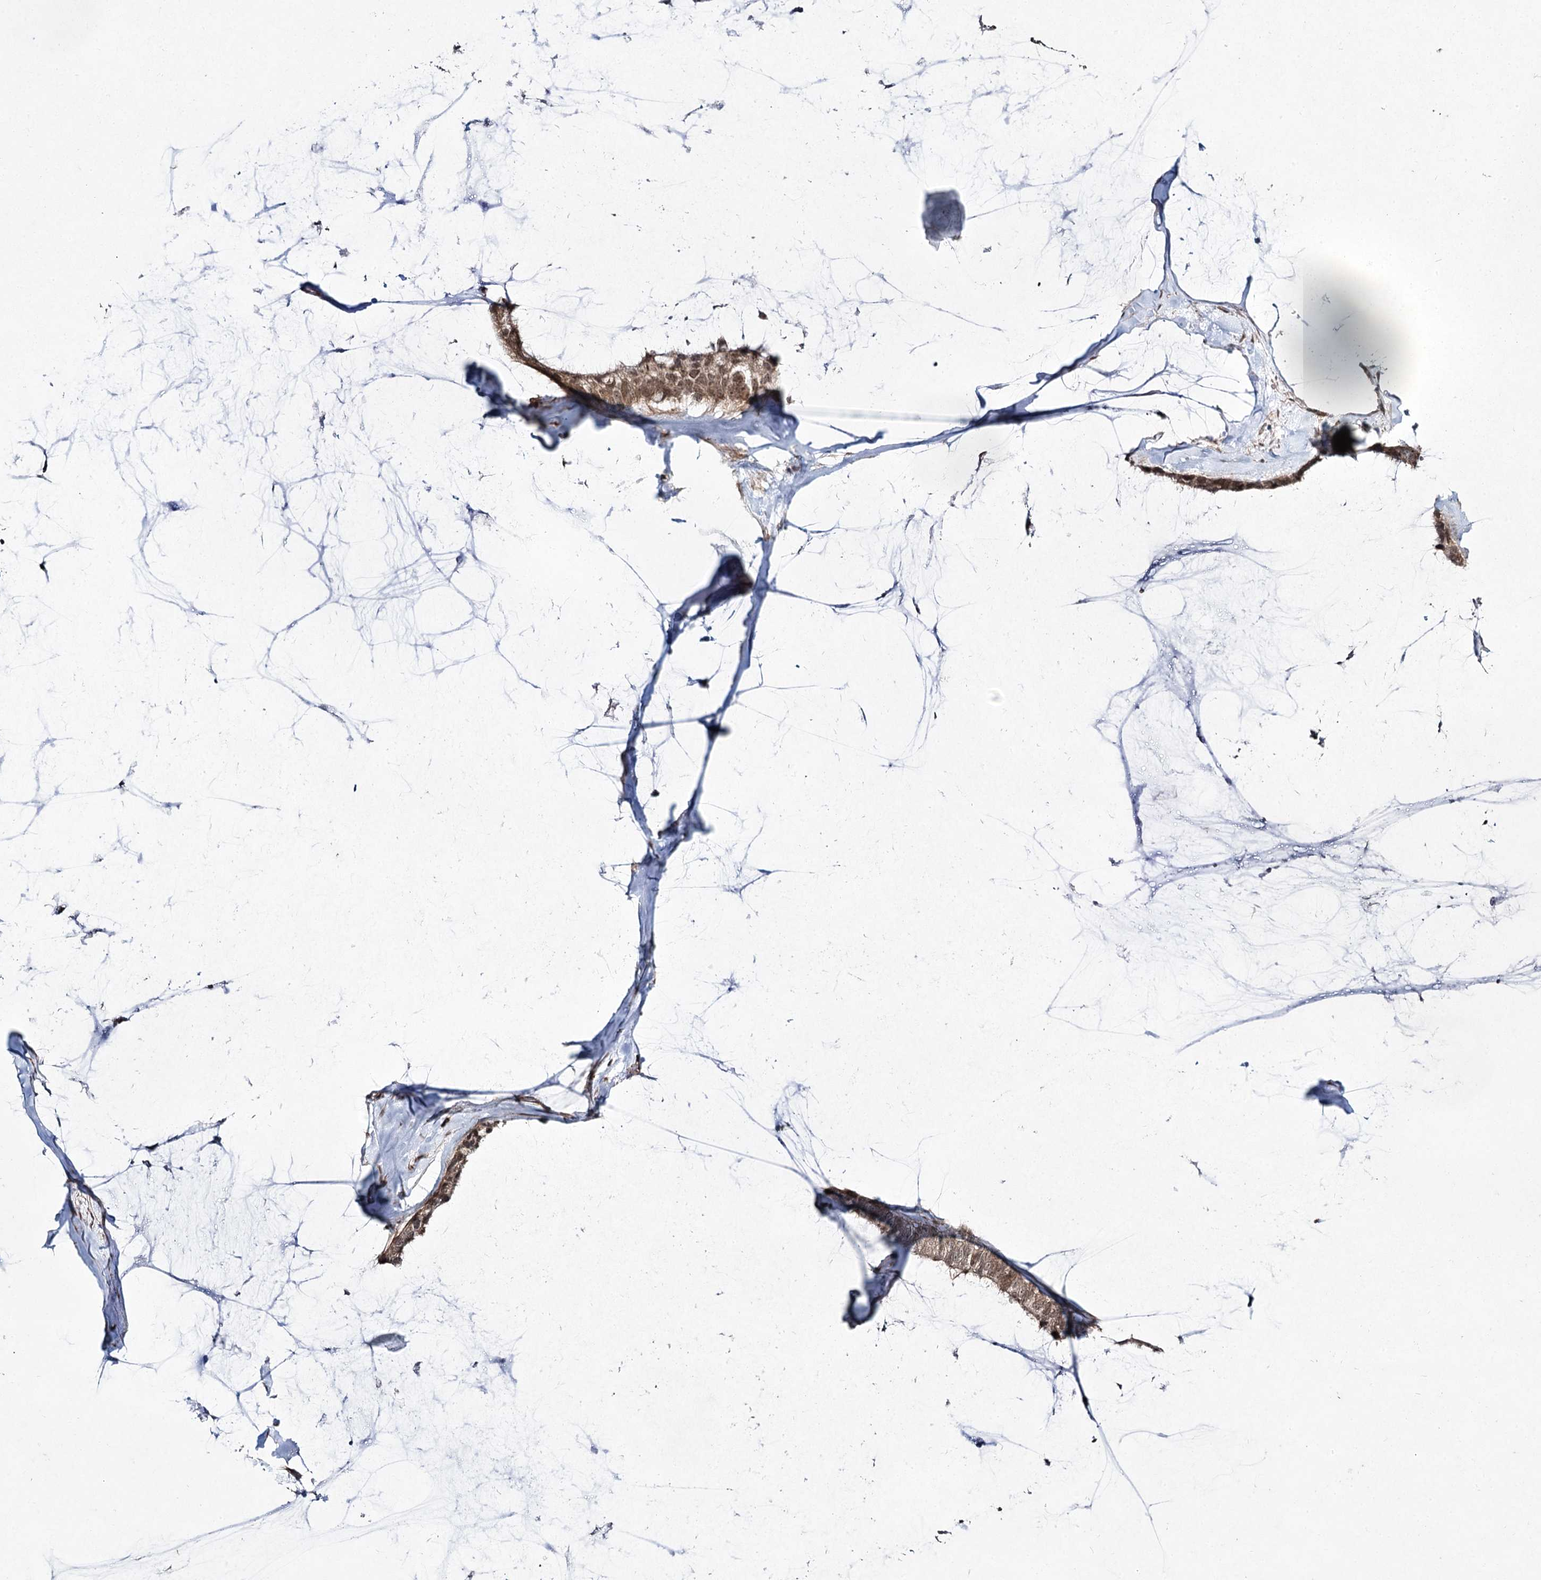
{"staining": {"intensity": "weak", "quantity": ">75%", "location": "cytoplasmic/membranous,nuclear"}, "tissue": "ovarian cancer", "cell_type": "Tumor cells", "image_type": "cancer", "snomed": [{"axis": "morphology", "description": "Cystadenocarcinoma, mucinous, NOS"}, {"axis": "topography", "description": "Ovary"}], "caption": "A brown stain labels weak cytoplasmic/membranous and nuclear expression of a protein in human ovarian cancer (mucinous cystadenocarcinoma) tumor cells.", "gene": "TRNT1", "patient": {"sex": "female", "age": 39}}